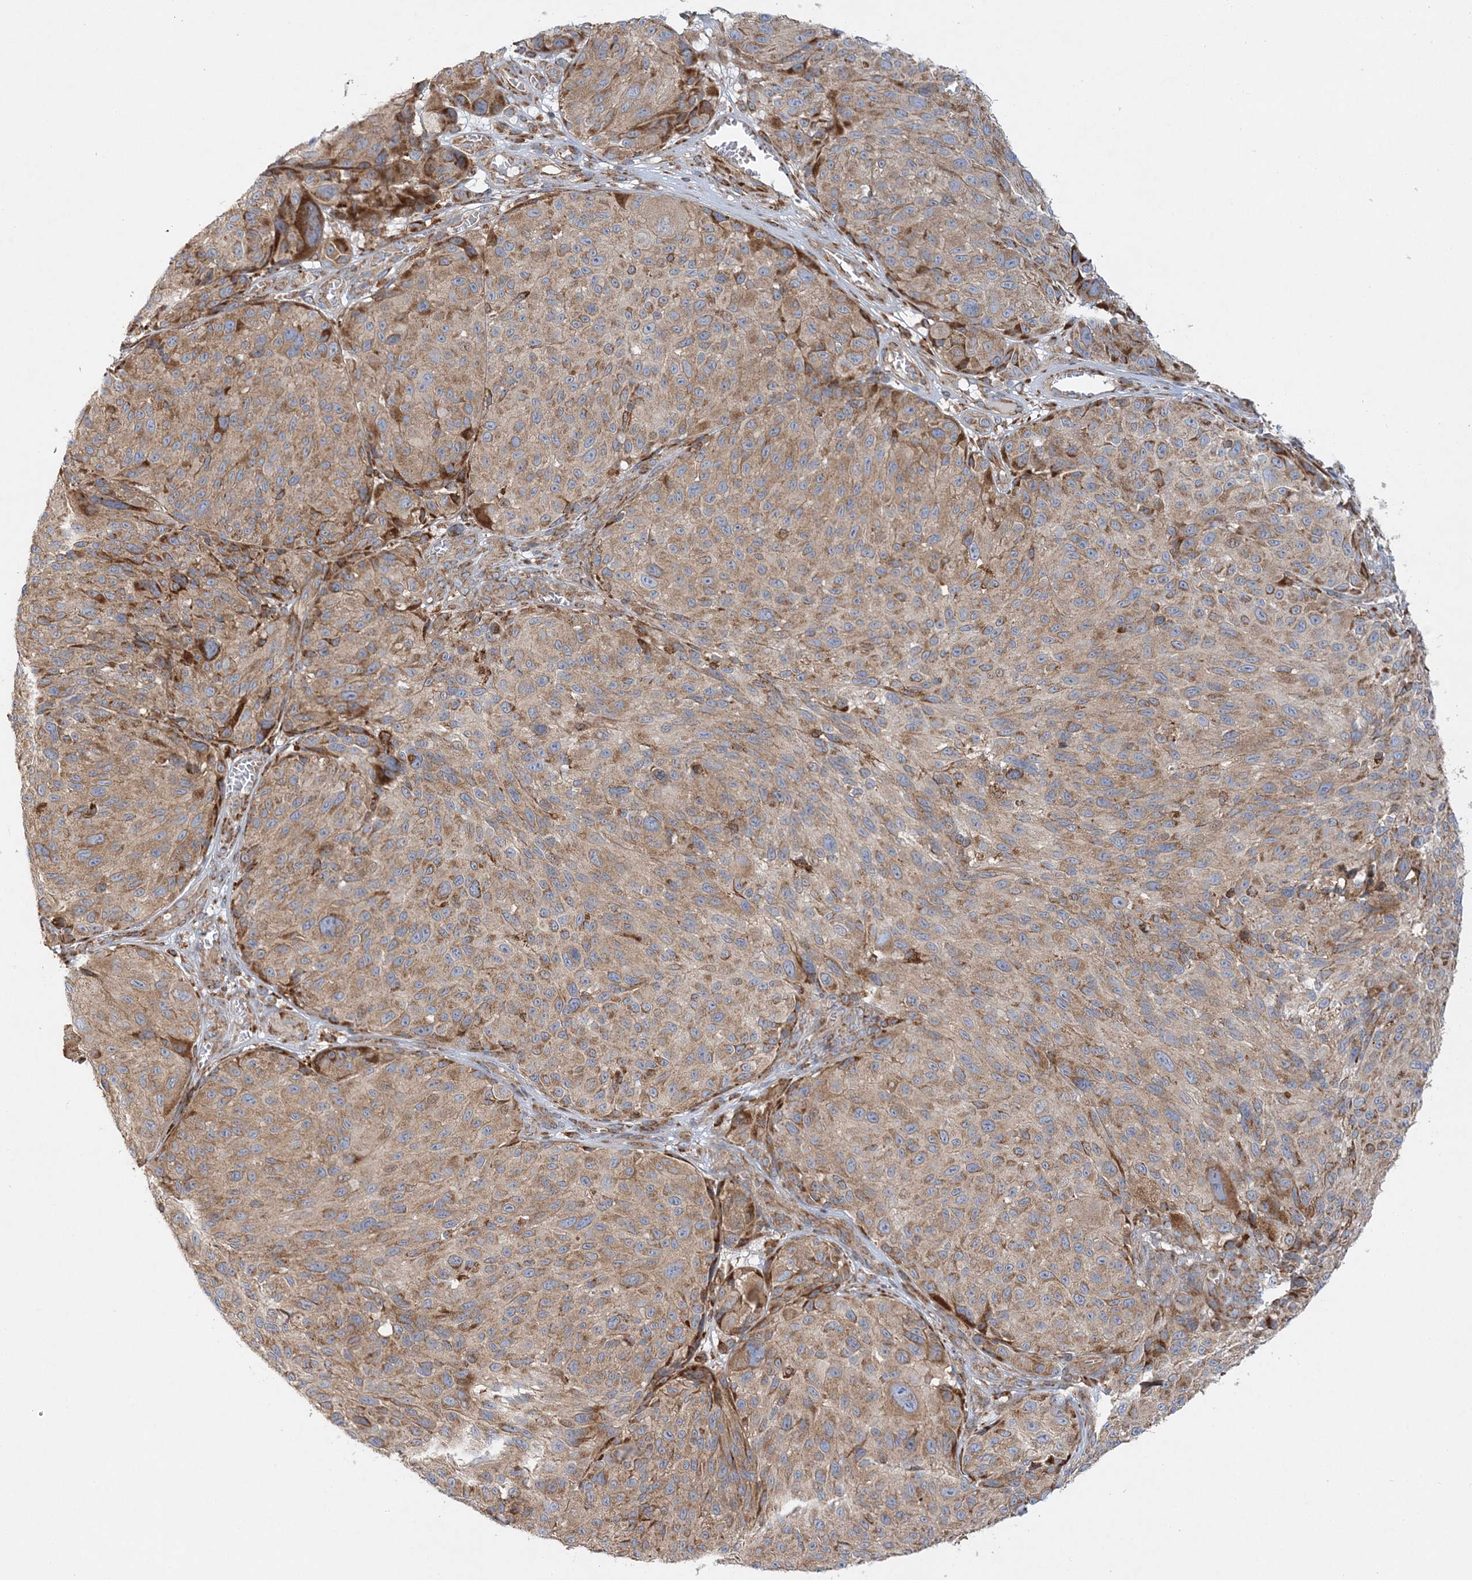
{"staining": {"intensity": "moderate", "quantity": ">75%", "location": "cytoplasmic/membranous"}, "tissue": "melanoma", "cell_type": "Tumor cells", "image_type": "cancer", "snomed": [{"axis": "morphology", "description": "Malignant melanoma, NOS"}, {"axis": "topography", "description": "Skin"}], "caption": "IHC histopathology image of neoplastic tissue: human melanoma stained using immunohistochemistry (IHC) reveals medium levels of moderate protein expression localized specifically in the cytoplasmic/membranous of tumor cells, appearing as a cytoplasmic/membranous brown color.", "gene": "ZFYVE16", "patient": {"sex": "male", "age": 83}}